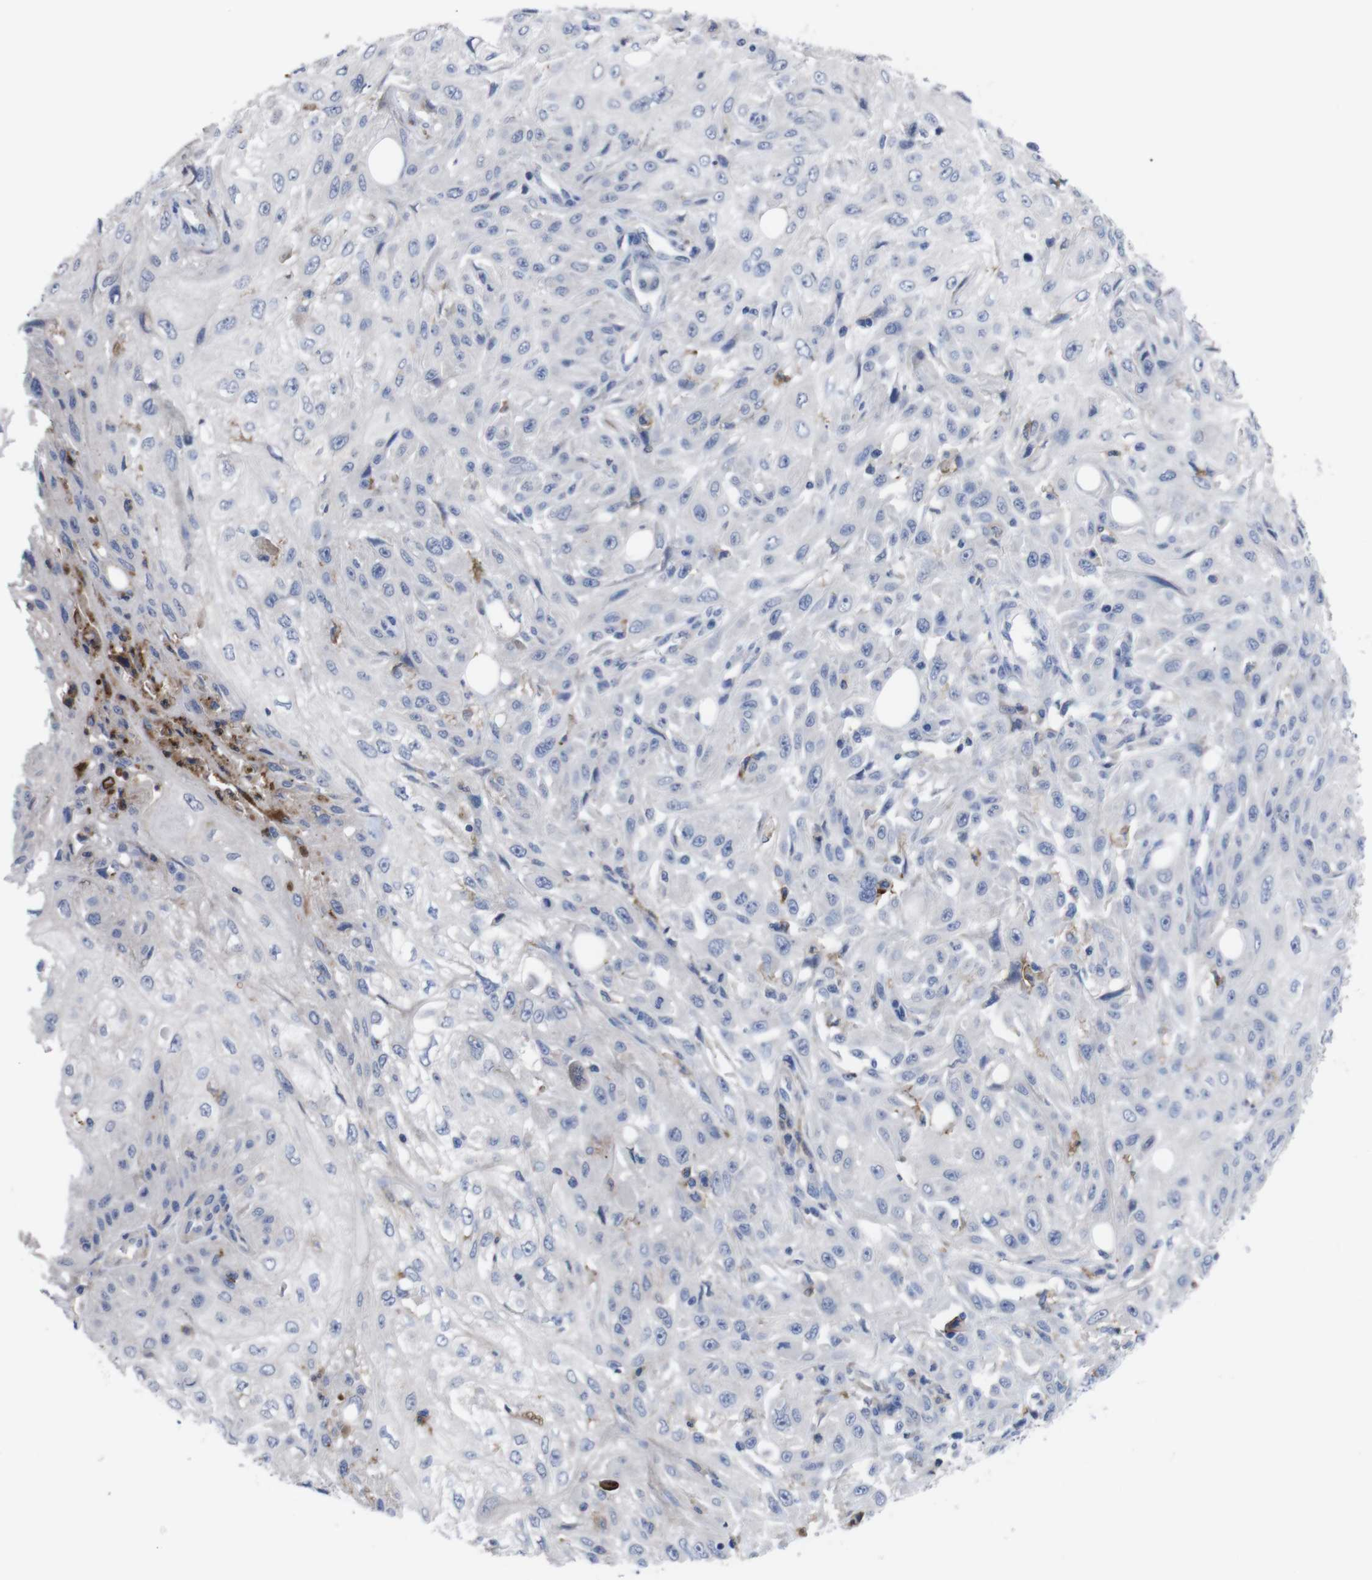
{"staining": {"intensity": "negative", "quantity": "none", "location": "none"}, "tissue": "skin cancer", "cell_type": "Tumor cells", "image_type": "cancer", "snomed": [{"axis": "morphology", "description": "Squamous cell carcinoma, NOS"}, {"axis": "topography", "description": "Skin"}], "caption": "A high-resolution micrograph shows IHC staining of squamous cell carcinoma (skin), which reveals no significant expression in tumor cells.", "gene": "C5AR1", "patient": {"sex": "male", "age": 75}}